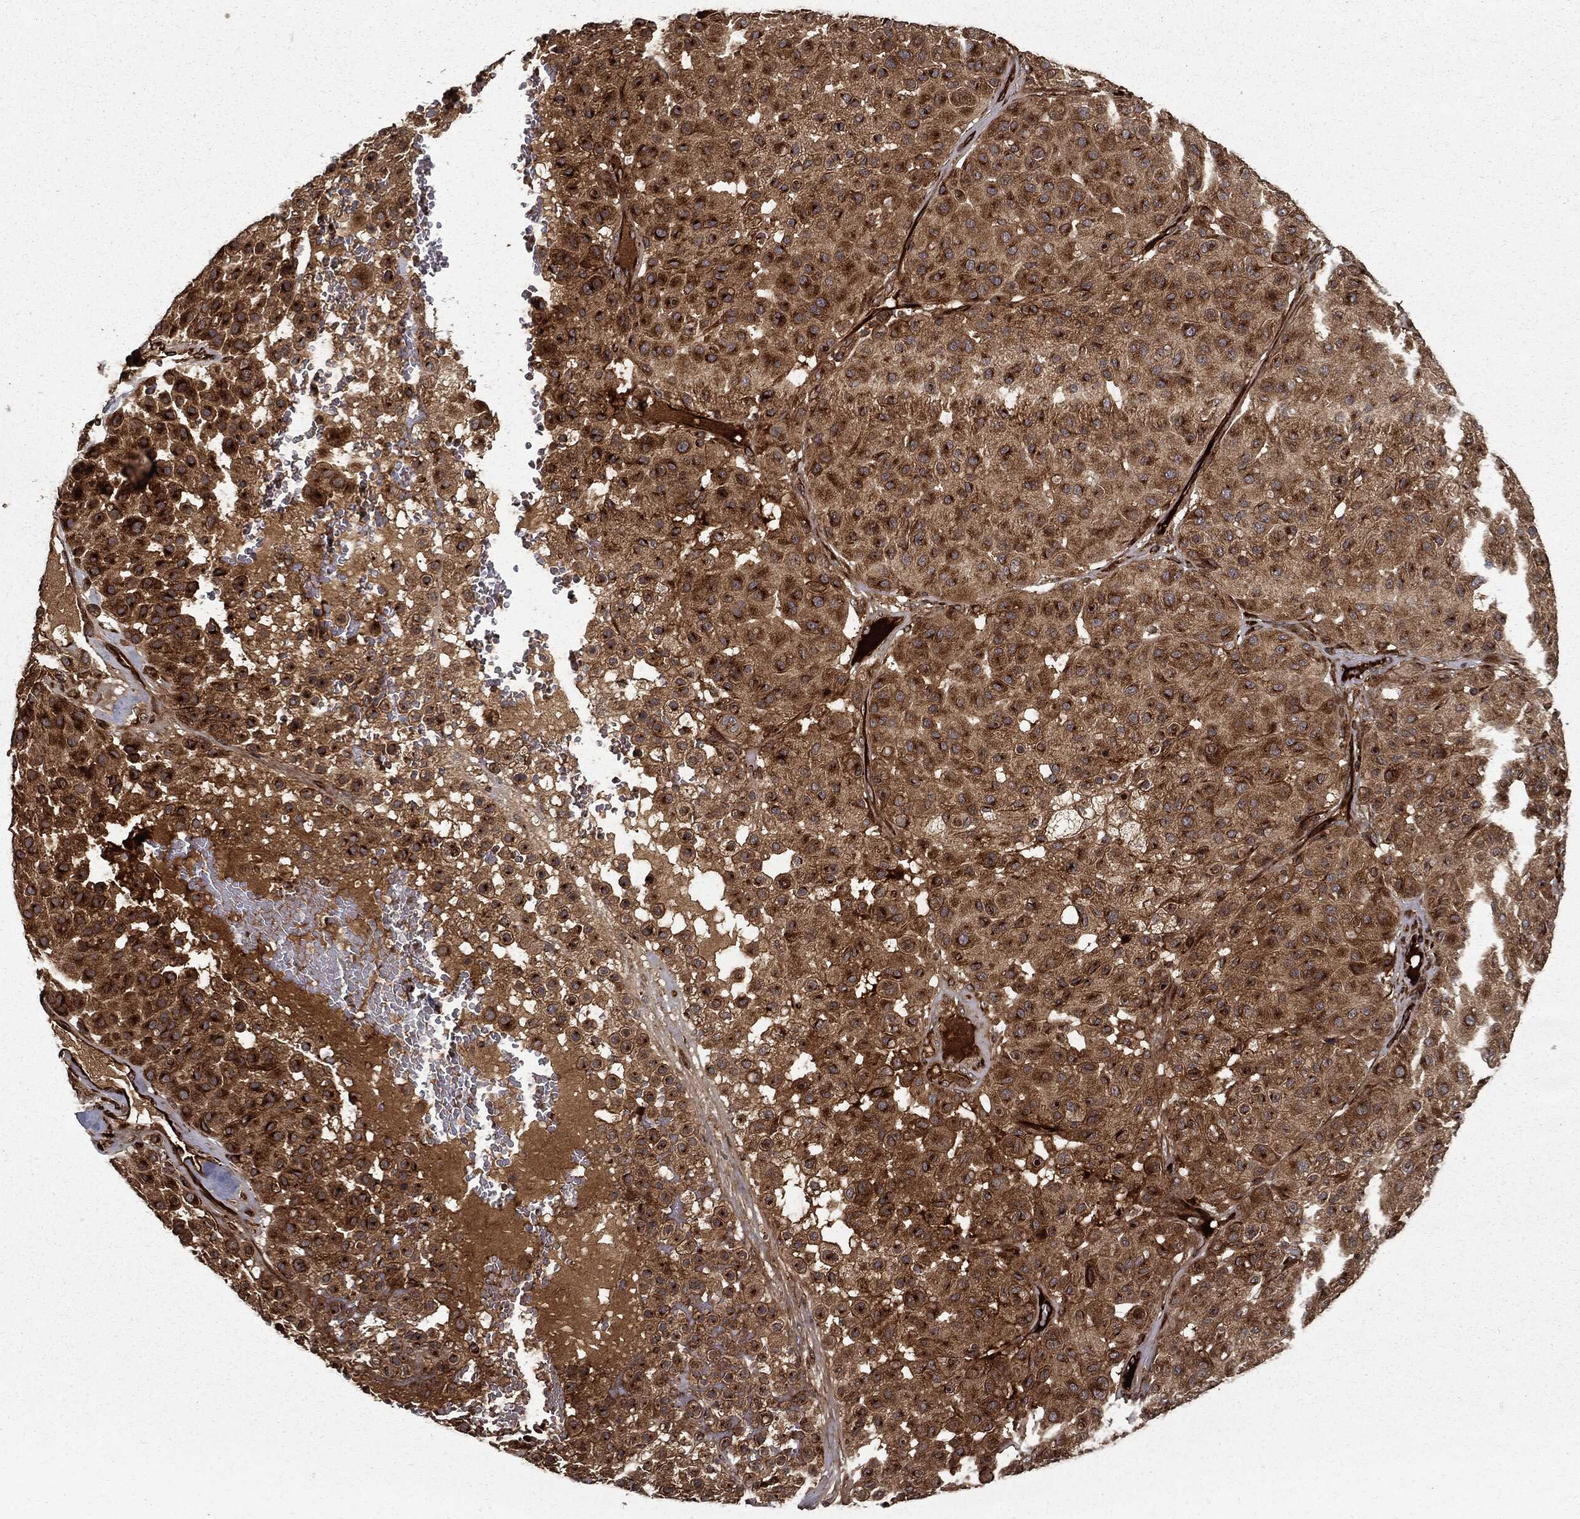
{"staining": {"intensity": "moderate", "quantity": ">75%", "location": "cytoplasmic/membranous"}, "tissue": "melanoma", "cell_type": "Tumor cells", "image_type": "cancer", "snomed": [{"axis": "morphology", "description": "Malignant melanoma, Metastatic site"}, {"axis": "topography", "description": "Smooth muscle"}], "caption": "Malignant melanoma (metastatic site) stained with immunohistochemistry exhibits moderate cytoplasmic/membranous staining in about >75% of tumor cells.", "gene": "HTT", "patient": {"sex": "male", "age": 41}}